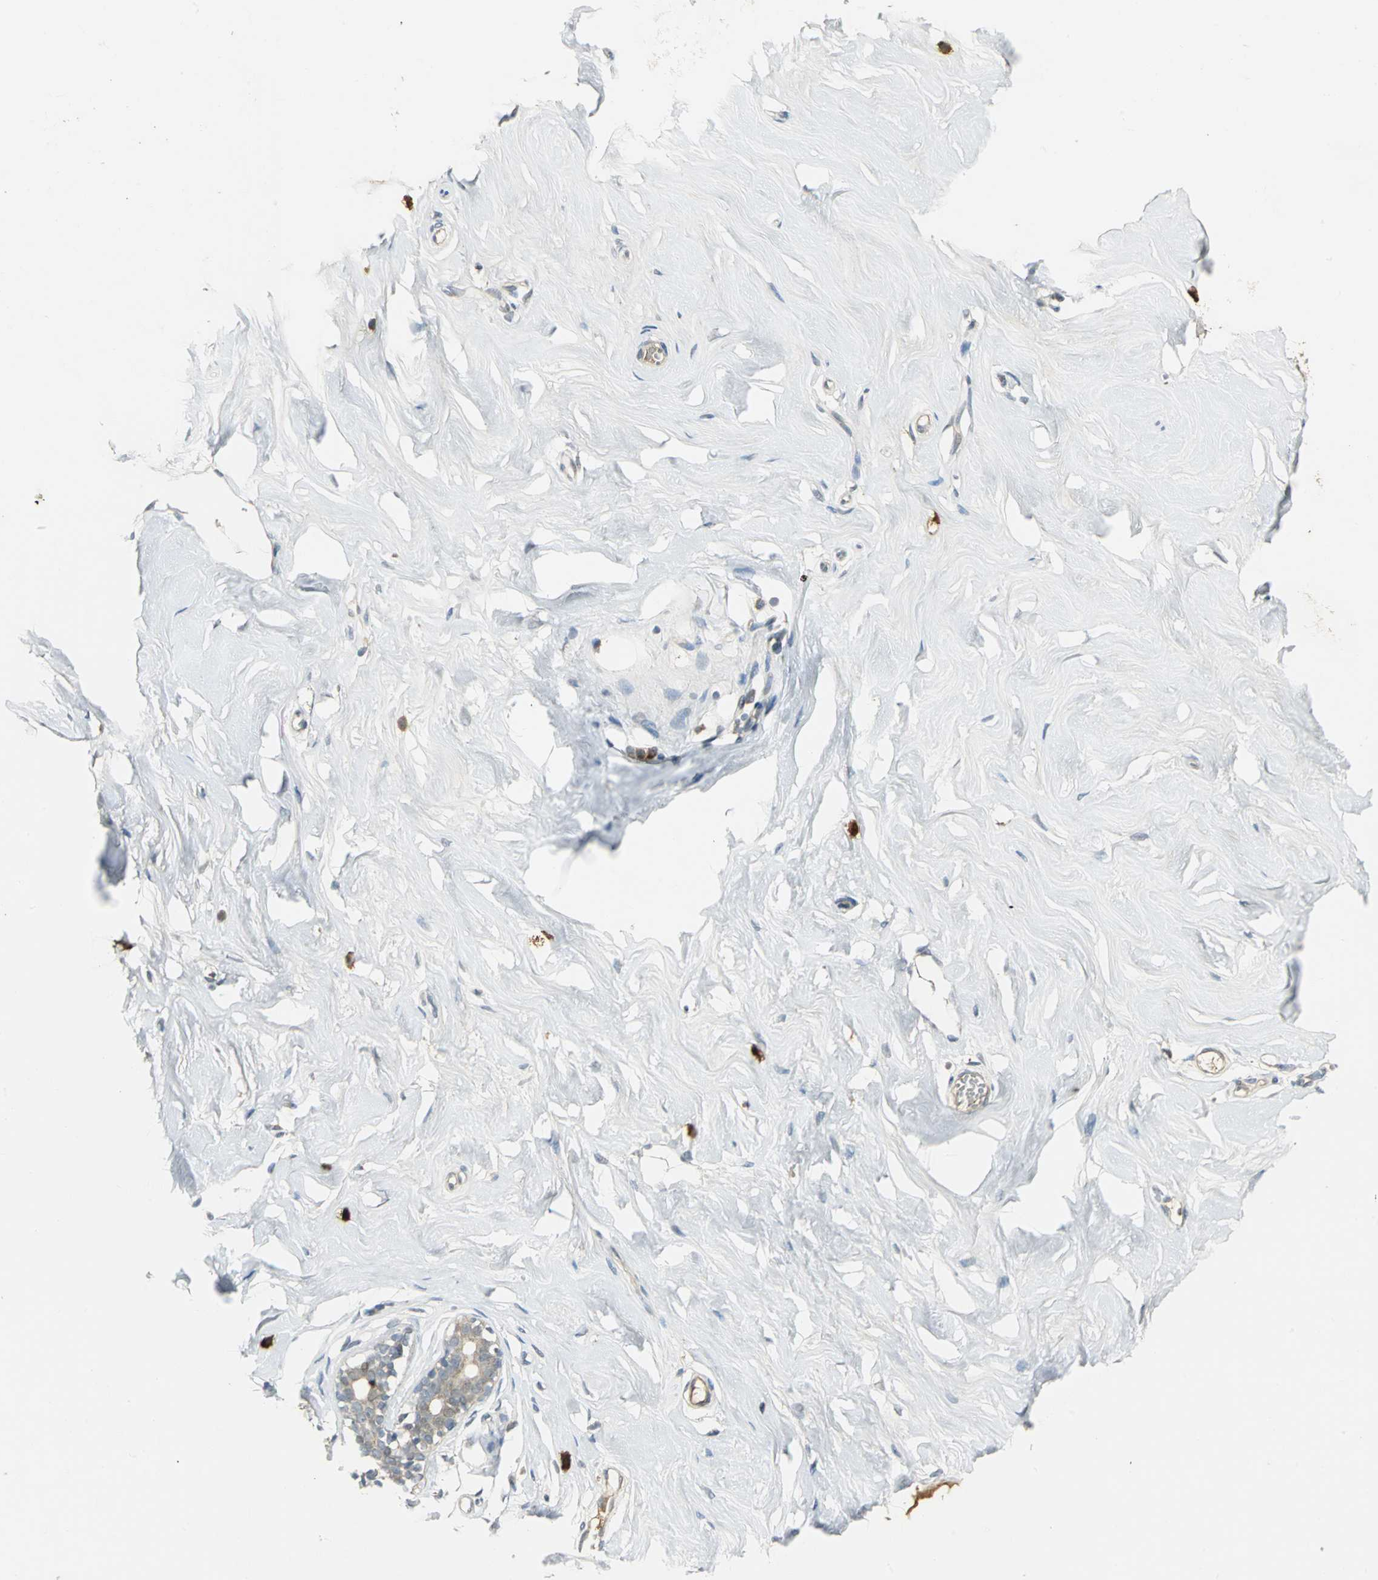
{"staining": {"intensity": "weak", "quantity": "25%-75%", "location": "cytoplasmic/membranous"}, "tissue": "breast", "cell_type": "Adipocytes", "image_type": "normal", "snomed": [{"axis": "morphology", "description": "Normal tissue, NOS"}, {"axis": "topography", "description": "Breast"}], "caption": "The image shows staining of benign breast, revealing weak cytoplasmic/membranous protein staining (brown color) within adipocytes. The staining is performed using DAB (3,3'-diaminobenzidine) brown chromogen to label protein expression. The nuclei are counter-stained blue using hematoxylin.", "gene": "PROC", "patient": {"sex": "female", "age": 23}}